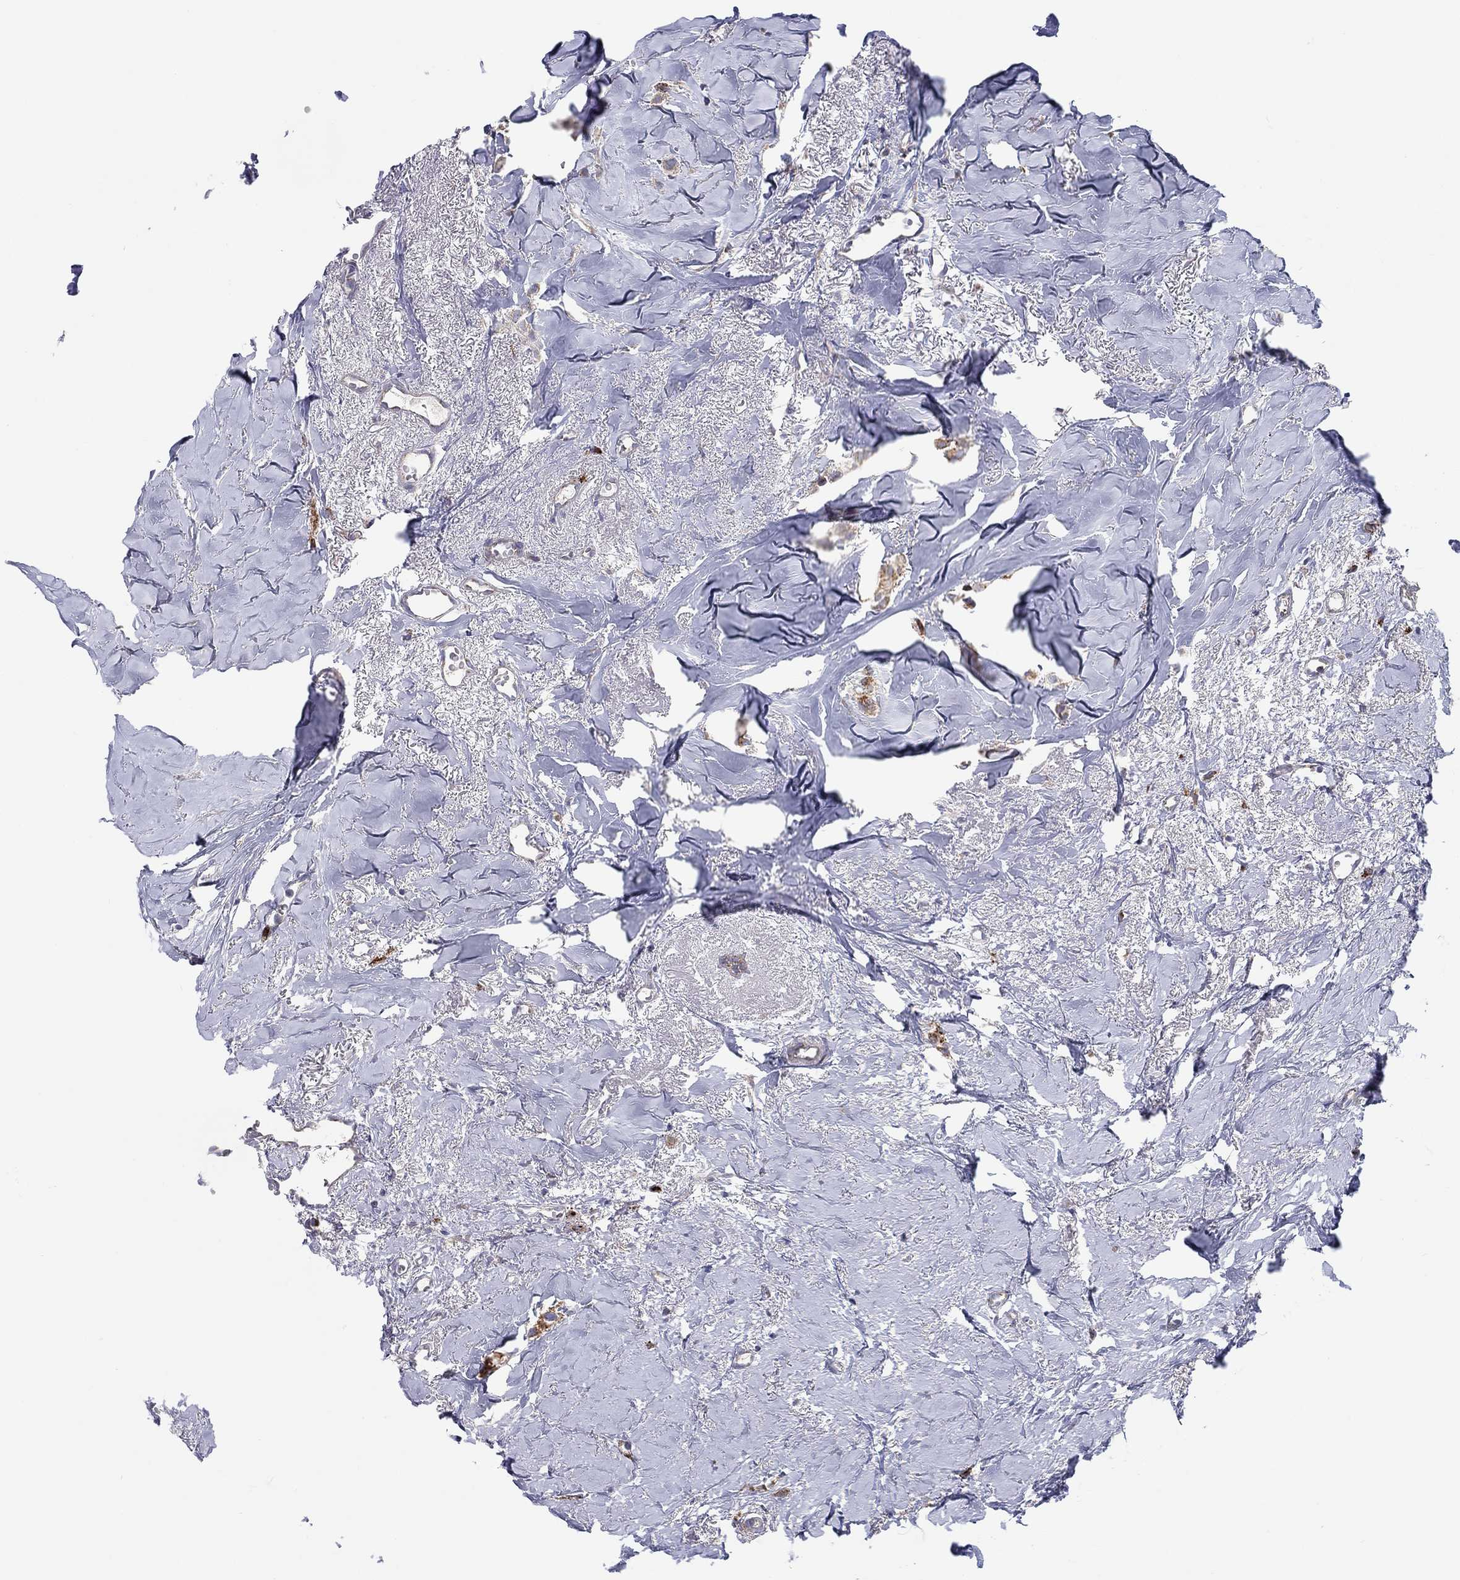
{"staining": {"intensity": "strong", "quantity": ">75%", "location": "cytoplasmic/membranous"}, "tissue": "breast cancer", "cell_type": "Tumor cells", "image_type": "cancer", "snomed": [{"axis": "morphology", "description": "Duct carcinoma"}, {"axis": "topography", "description": "Breast"}], "caption": "This micrograph demonstrates immunohistochemistry staining of breast cancer (invasive ductal carcinoma), with high strong cytoplasmic/membranous expression in approximately >75% of tumor cells.", "gene": "BCO2", "patient": {"sex": "female", "age": 85}}